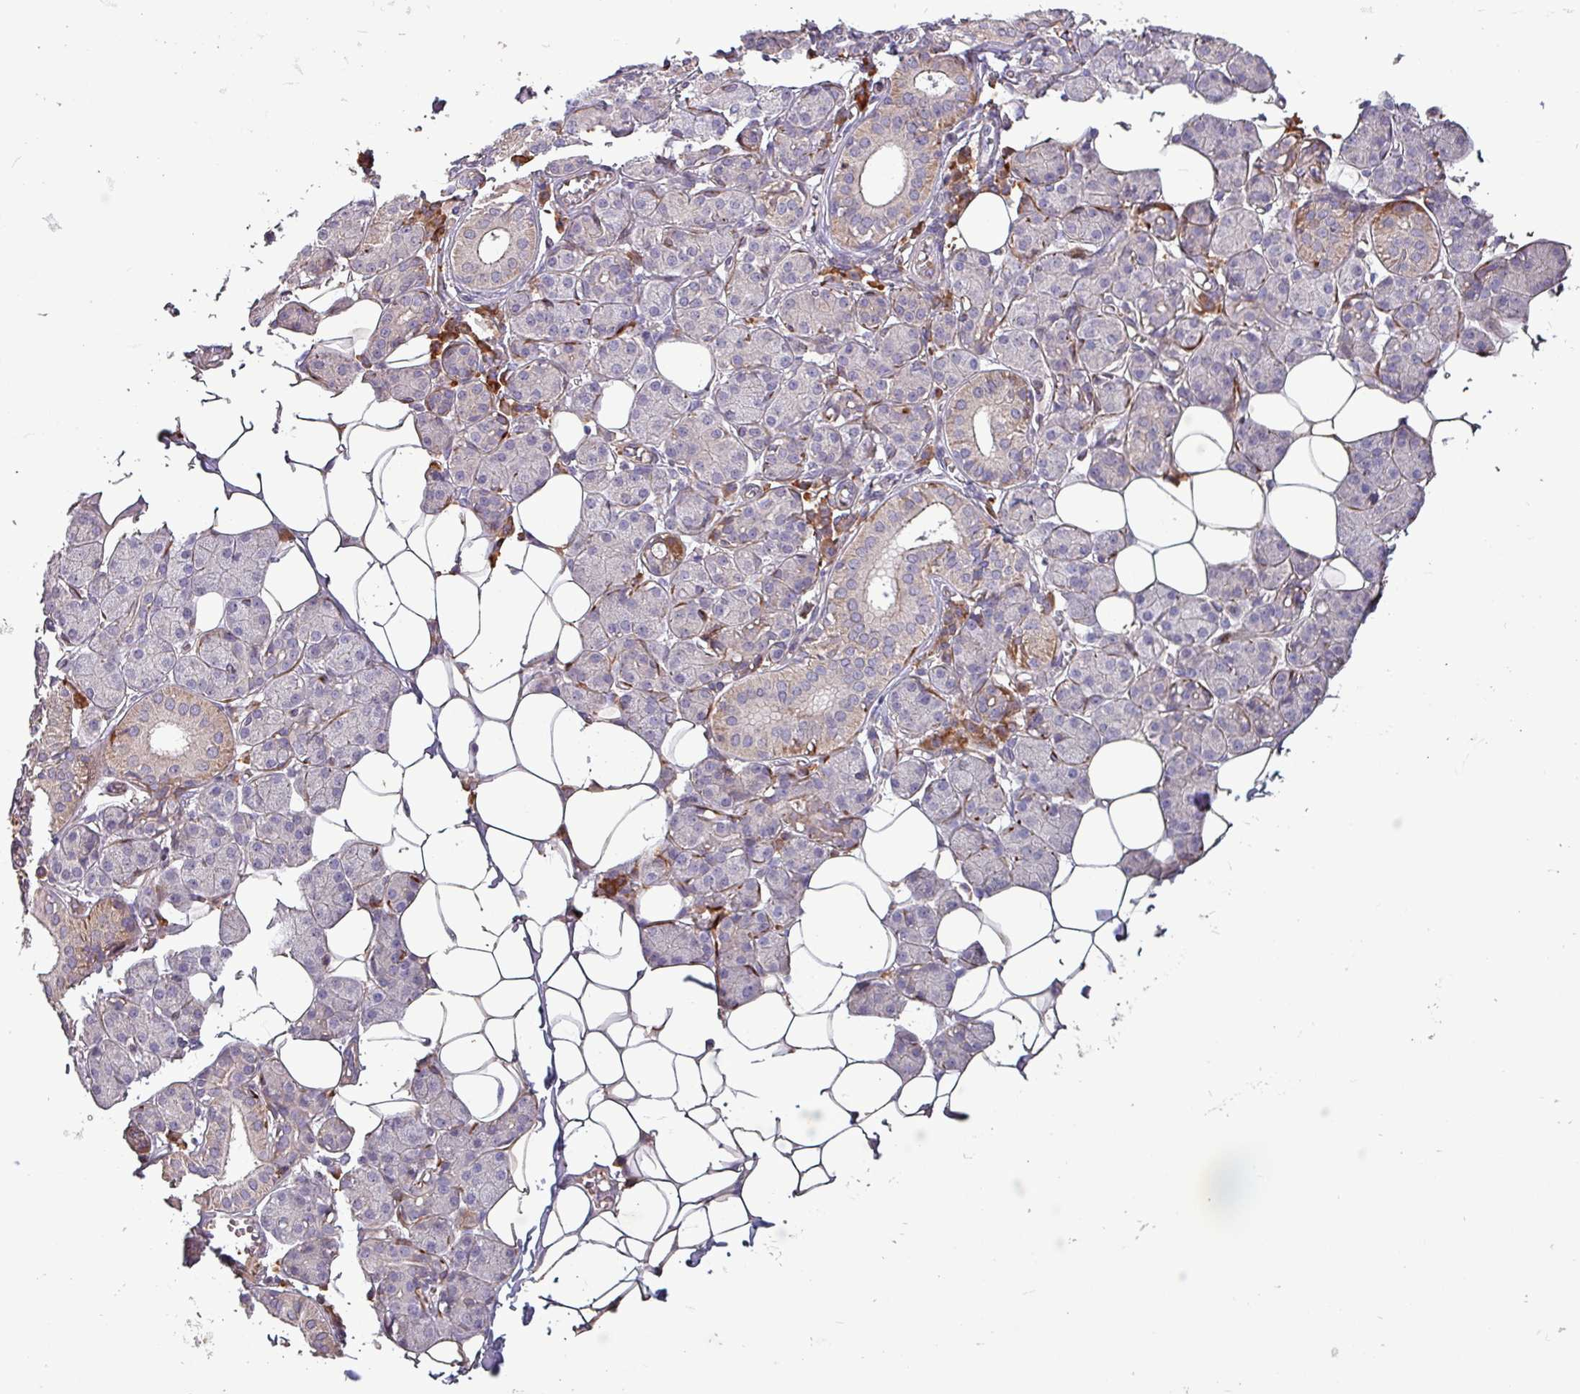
{"staining": {"intensity": "moderate", "quantity": "<25%", "location": "cytoplasmic/membranous"}, "tissue": "salivary gland", "cell_type": "Glandular cells", "image_type": "normal", "snomed": [{"axis": "morphology", "description": "Normal tissue, NOS"}, {"axis": "topography", "description": "Salivary gland"}], "caption": "Normal salivary gland demonstrates moderate cytoplasmic/membranous positivity in about <25% of glandular cells, visualized by immunohistochemistry.", "gene": "TPRA1", "patient": {"sex": "female", "age": 33}}